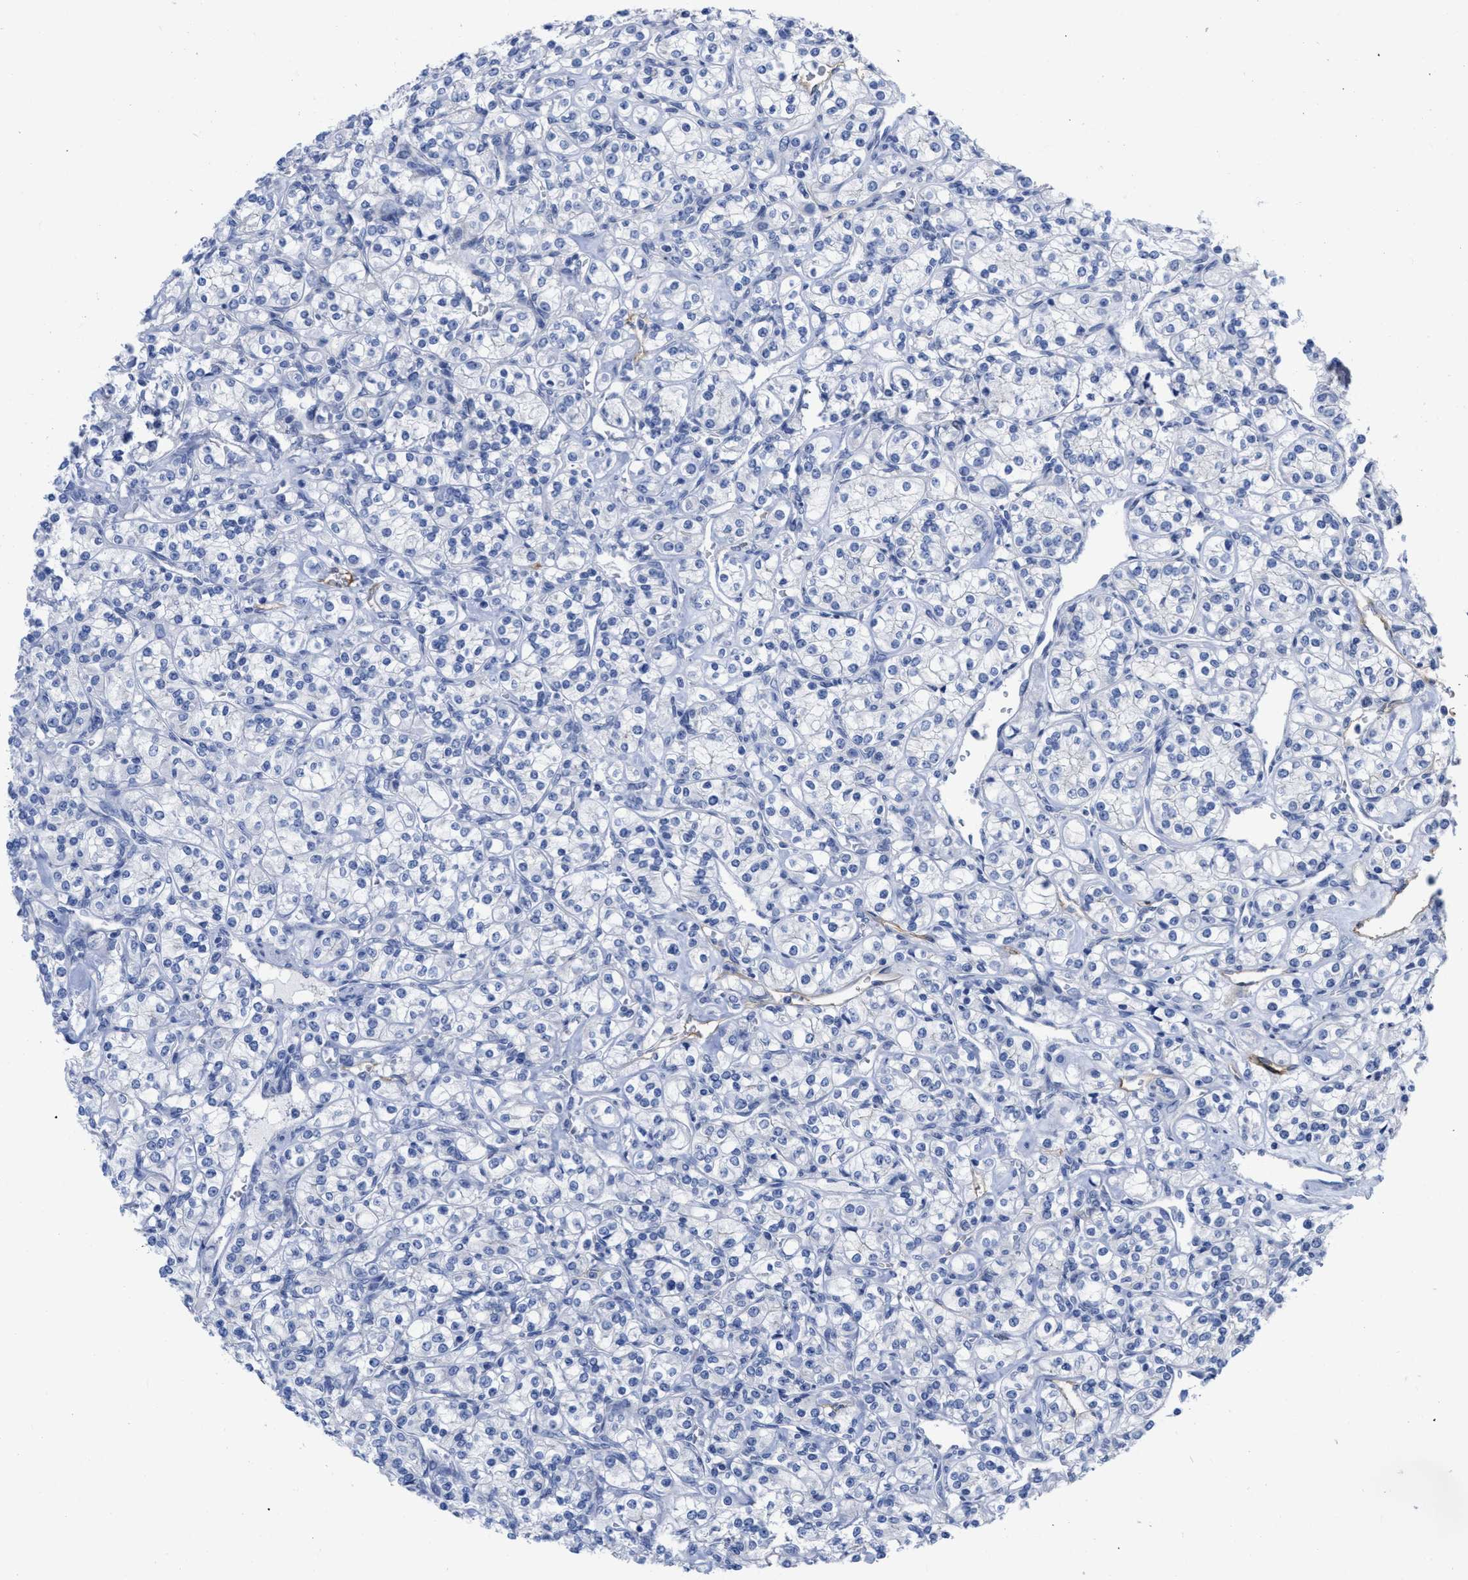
{"staining": {"intensity": "negative", "quantity": "none", "location": "none"}, "tissue": "renal cancer", "cell_type": "Tumor cells", "image_type": "cancer", "snomed": [{"axis": "morphology", "description": "Adenocarcinoma, NOS"}, {"axis": "topography", "description": "Kidney"}], "caption": "Renal cancer was stained to show a protein in brown. There is no significant staining in tumor cells.", "gene": "ACKR1", "patient": {"sex": "male", "age": 77}}